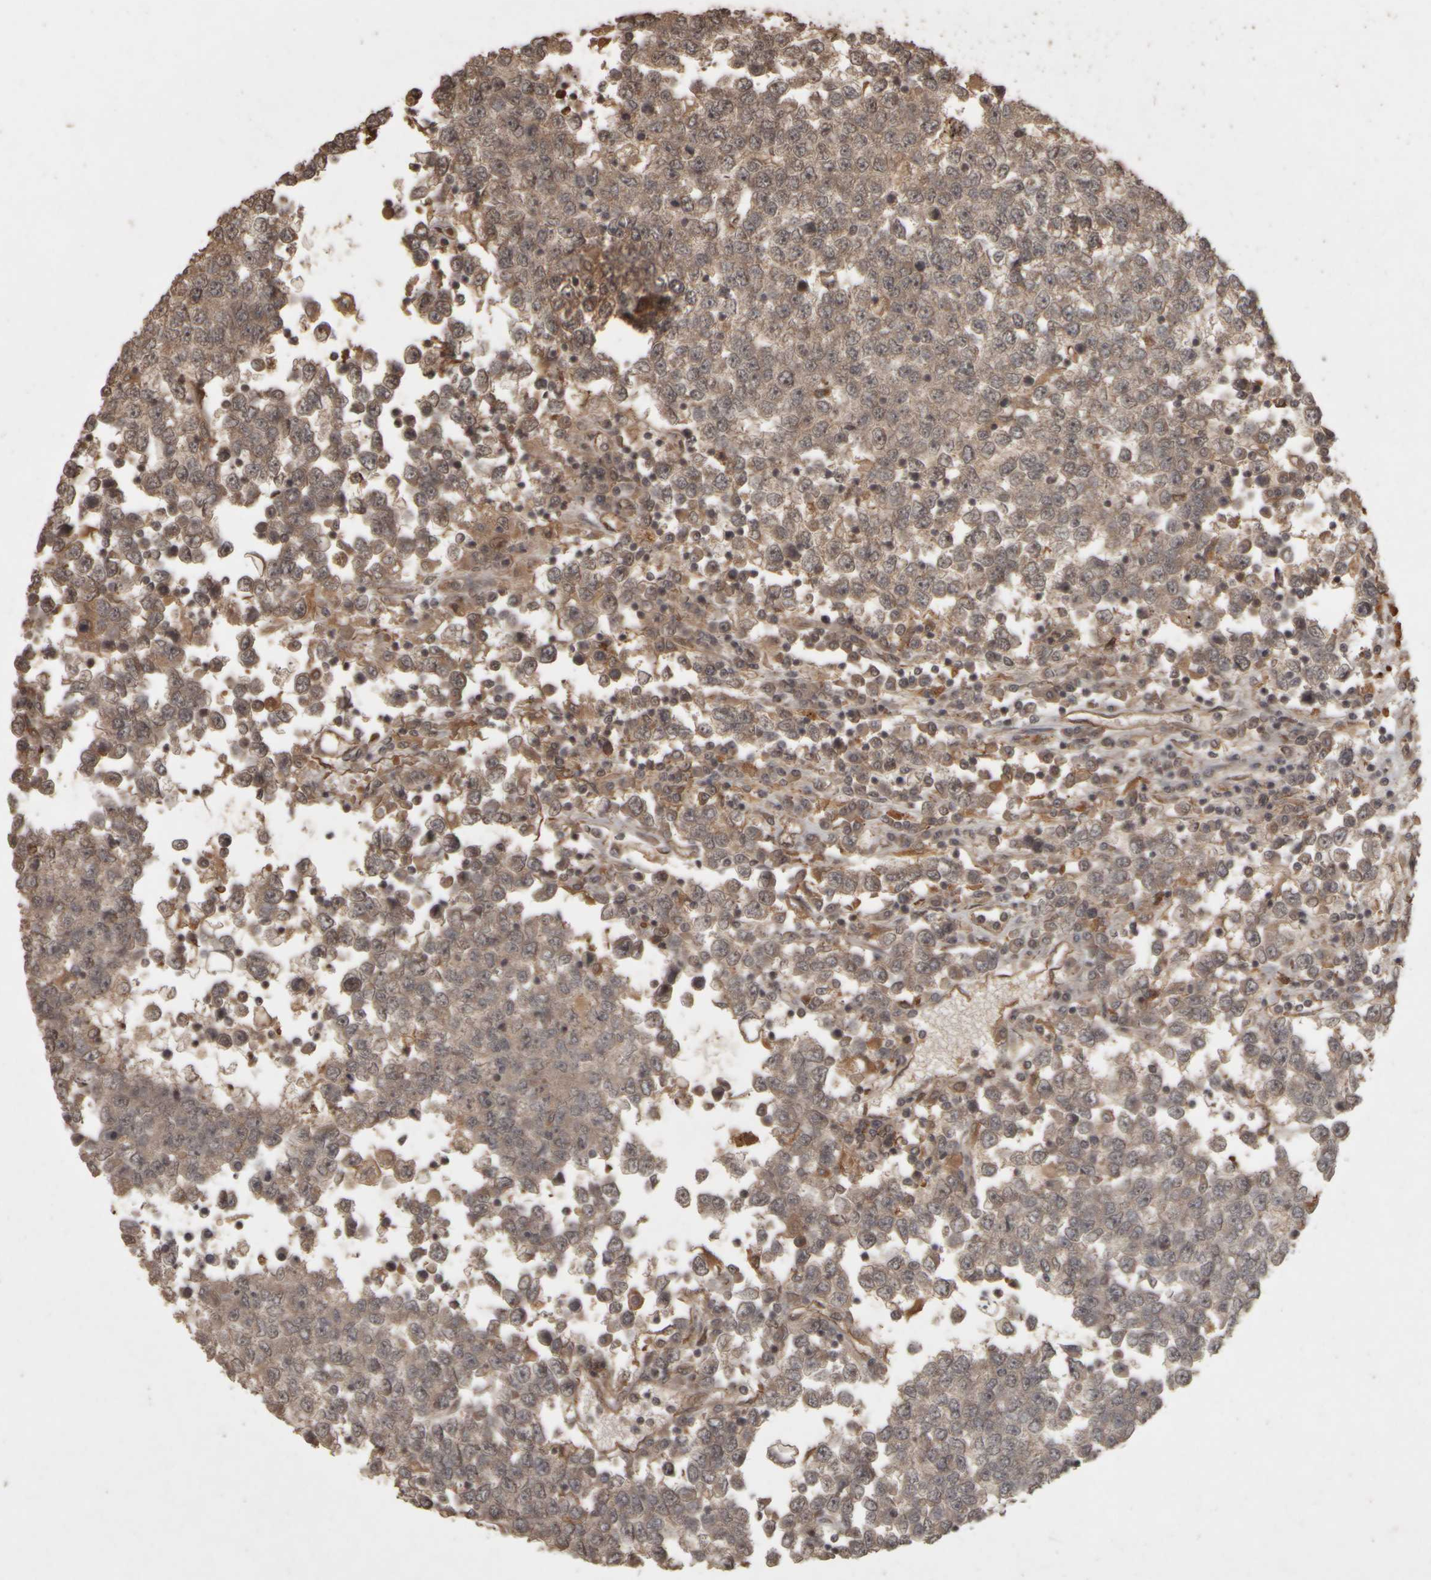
{"staining": {"intensity": "weak", "quantity": ">75%", "location": "cytoplasmic/membranous"}, "tissue": "testis cancer", "cell_type": "Tumor cells", "image_type": "cancer", "snomed": [{"axis": "morphology", "description": "Seminoma, NOS"}, {"axis": "topography", "description": "Testis"}], "caption": "Testis seminoma was stained to show a protein in brown. There is low levels of weak cytoplasmic/membranous staining in approximately >75% of tumor cells.", "gene": "ACO1", "patient": {"sex": "male", "age": 65}}